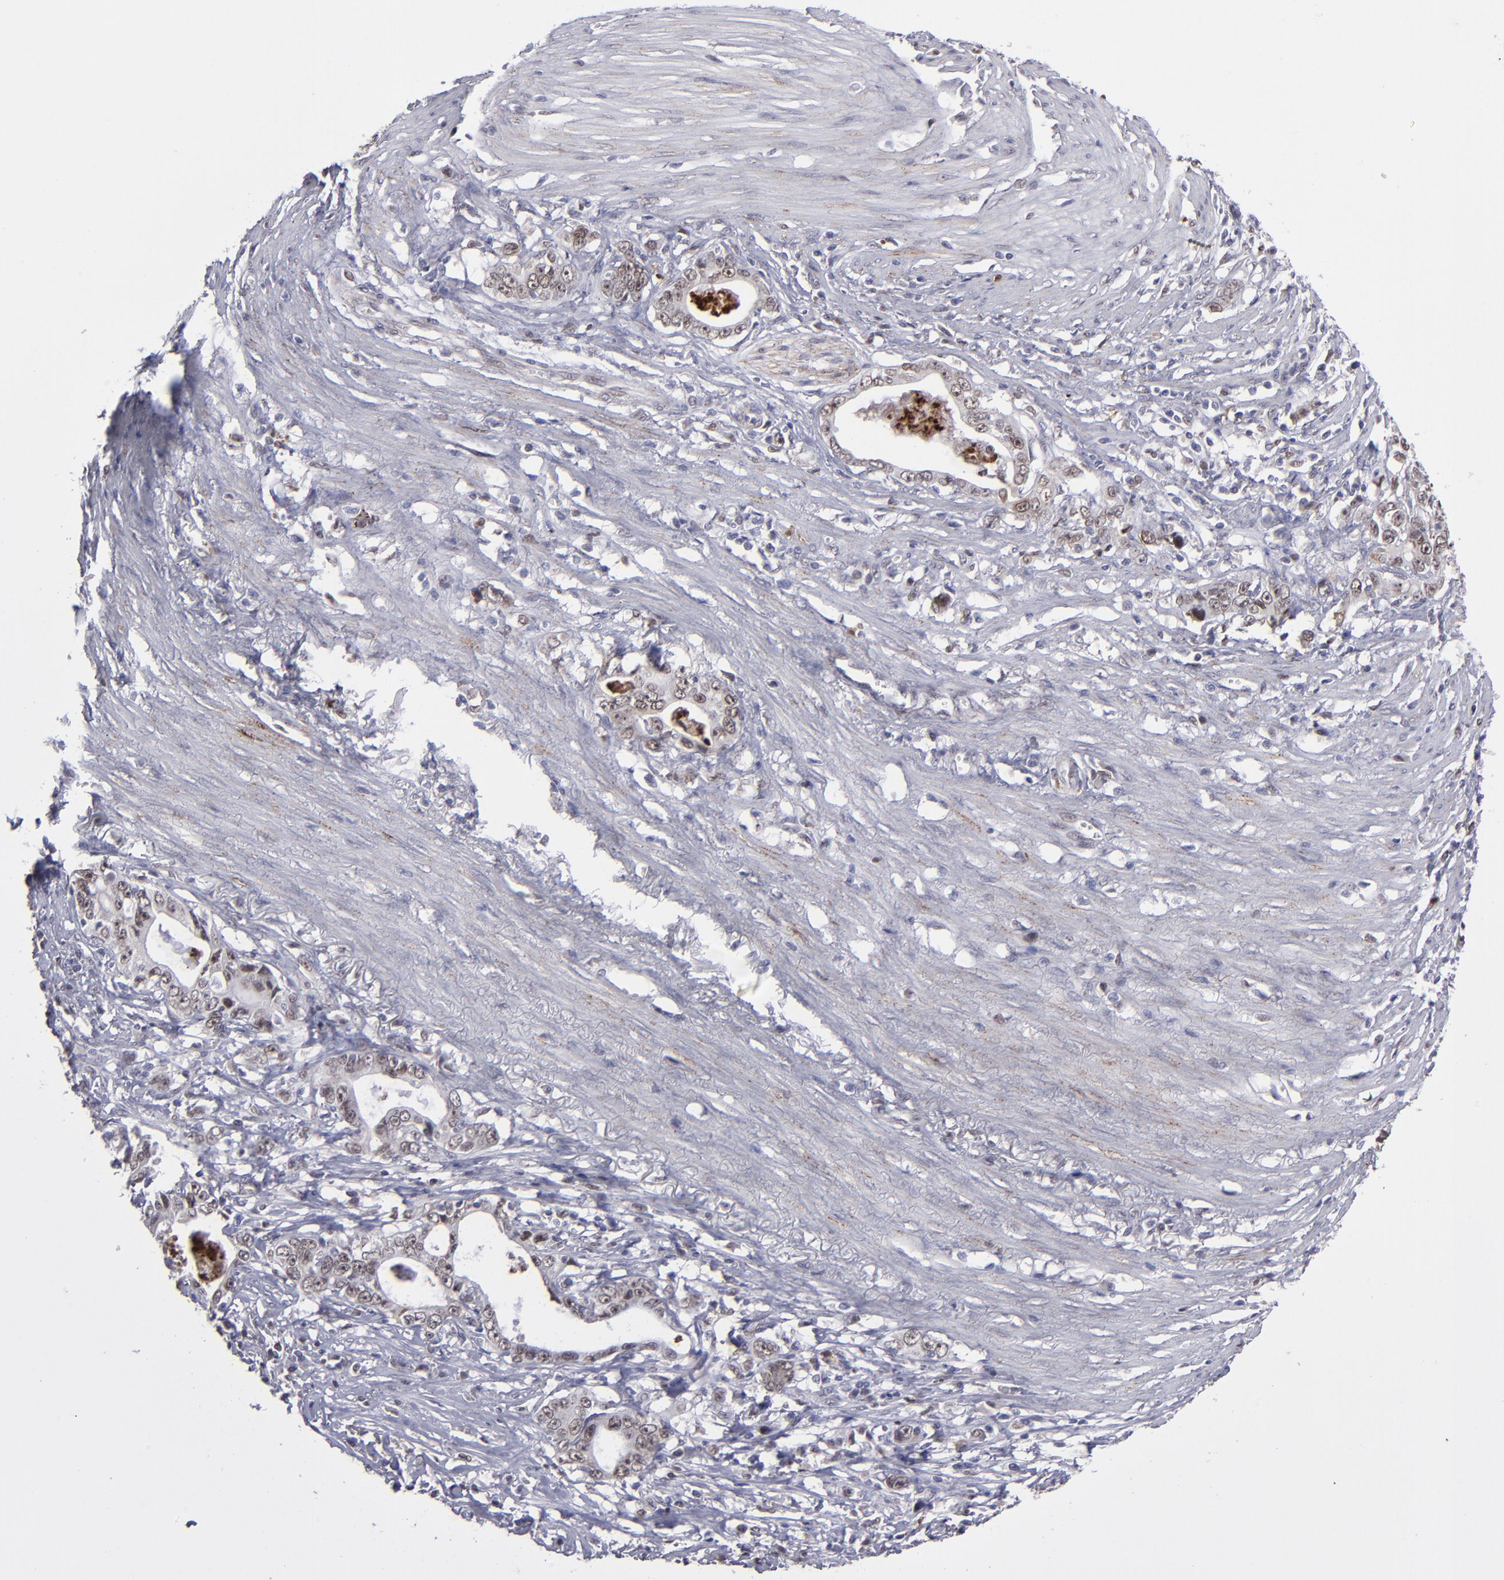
{"staining": {"intensity": "weak", "quantity": "25%-75%", "location": "cytoplasmic/membranous,nuclear"}, "tissue": "stomach cancer", "cell_type": "Tumor cells", "image_type": "cancer", "snomed": [{"axis": "morphology", "description": "Adenocarcinoma, NOS"}, {"axis": "topography", "description": "Stomach, lower"}], "caption": "Weak cytoplasmic/membranous and nuclear protein staining is present in approximately 25%-75% of tumor cells in stomach cancer (adenocarcinoma).", "gene": "RREB1", "patient": {"sex": "female", "age": 72}}